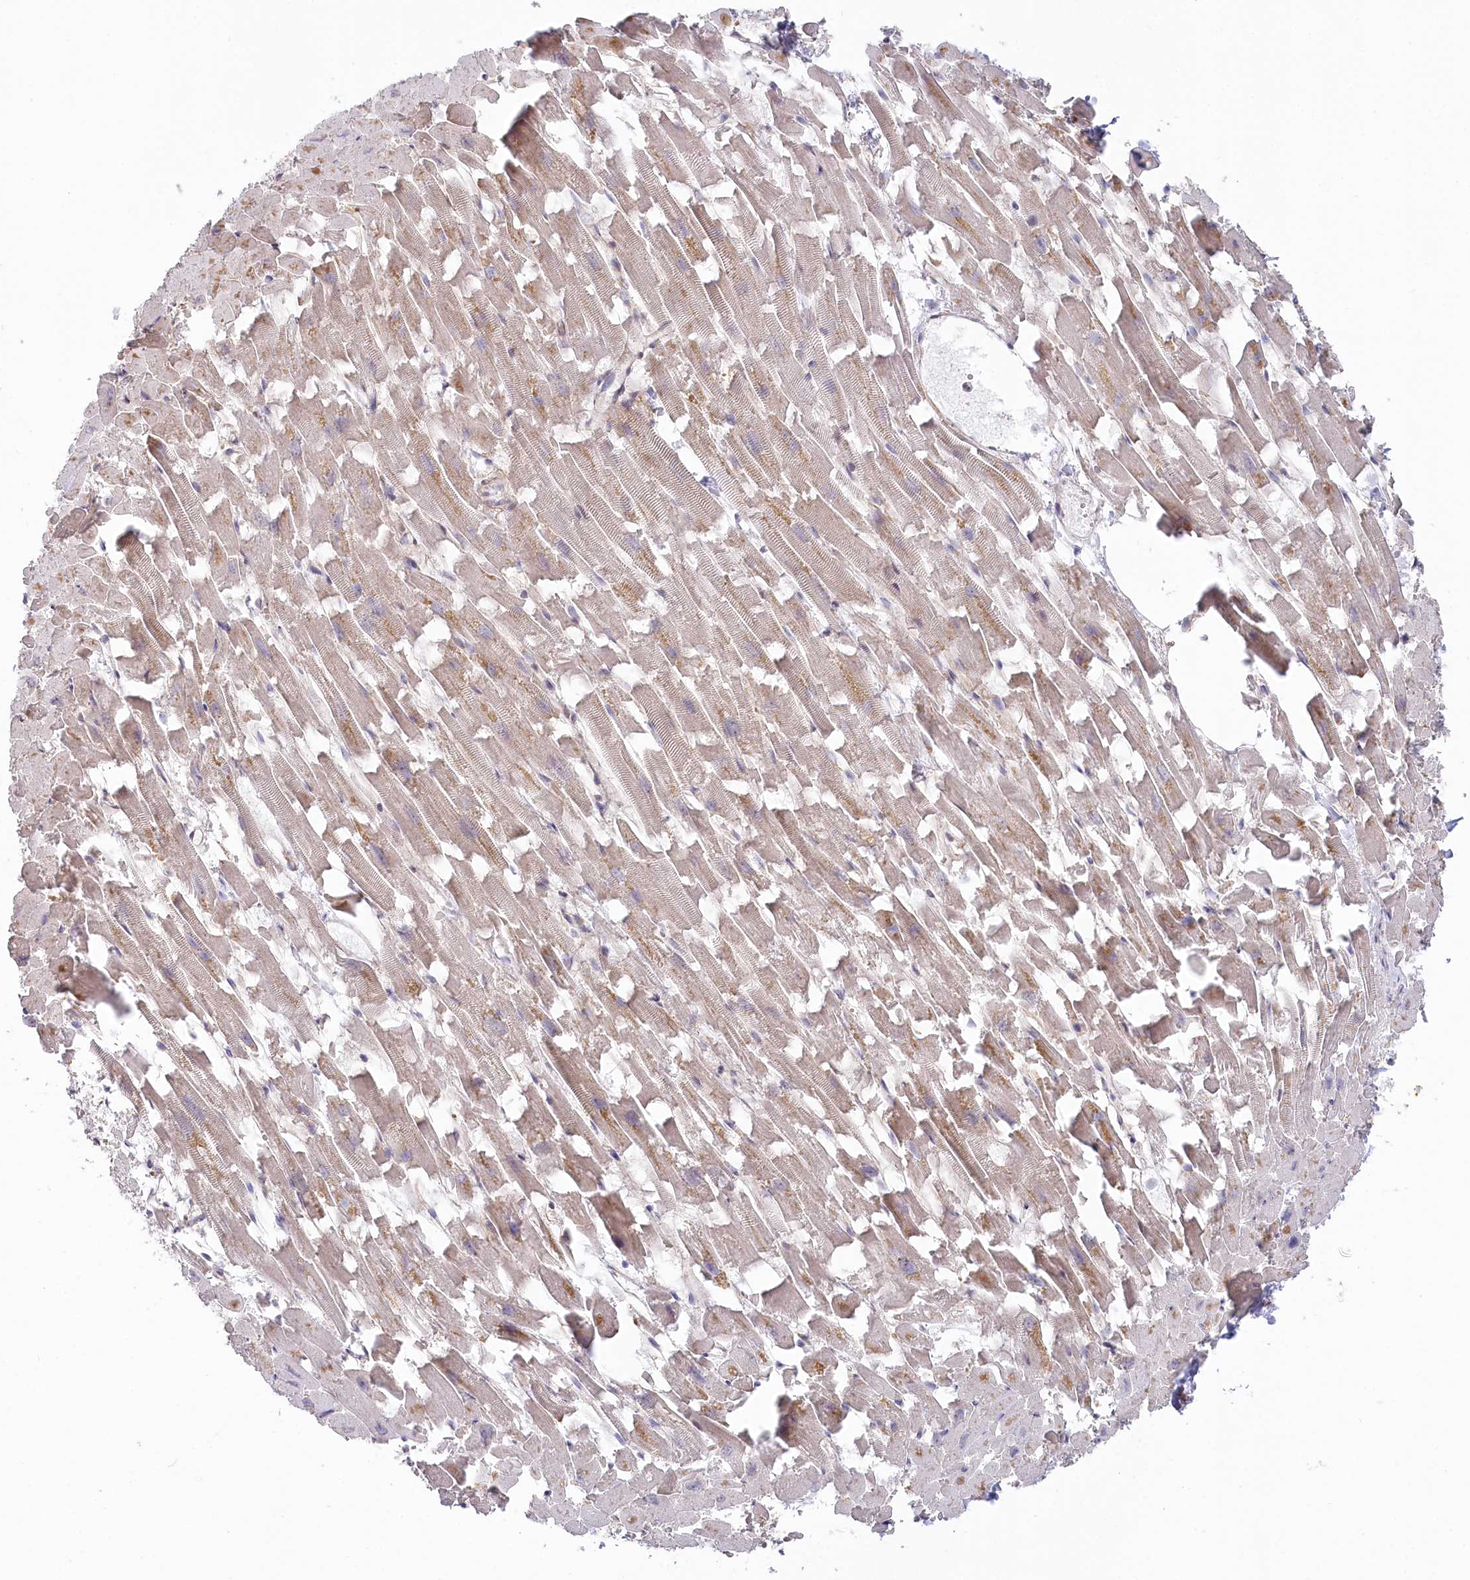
{"staining": {"intensity": "negative", "quantity": "none", "location": "none"}, "tissue": "heart muscle", "cell_type": "Cardiomyocytes", "image_type": "normal", "snomed": [{"axis": "morphology", "description": "Normal tissue, NOS"}, {"axis": "topography", "description": "Heart"}], "caption": "A histopathology image of heart muscle stained for a protein exhibits no brown staining in cardiomyocytes.", "gene": "CGGBP1", "patient": {"sex": "female", "age": 64}}